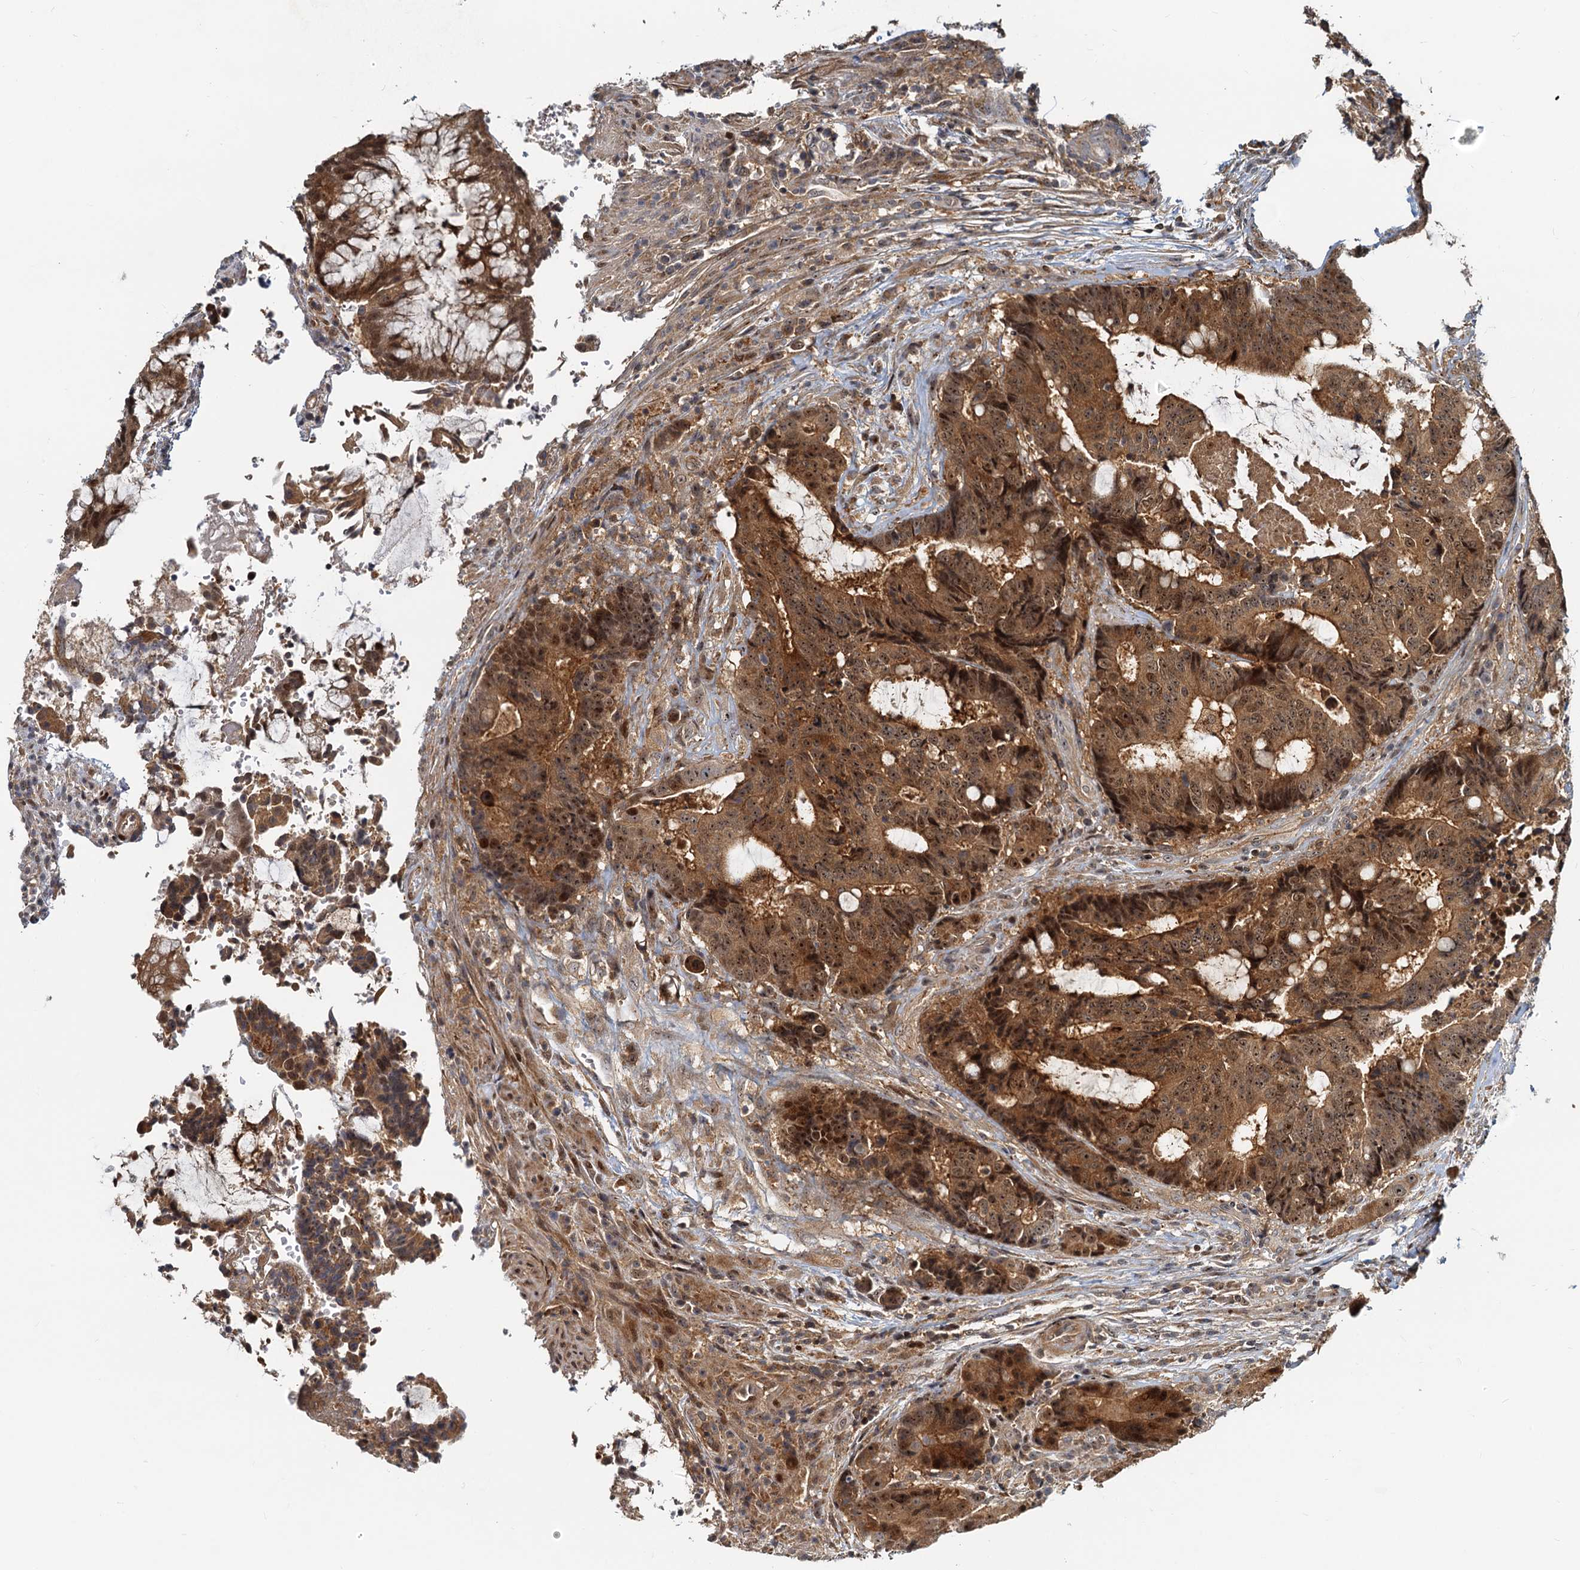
{"staining": {"intensity": "moderate", "quantity": ">75%", "location": "cytoplasmic/membranous,nuclear"}, "tissue": "colorectal cancer", "cell_type": "Tumor cells", "image_type": "cancer", "snomed": [{"axis": "morphology", "description": "Adenocarcinoma, NOS"}, {"axis": "topography", "description": "Rectum"}], "caption": "The image shows staining of colorectal adenocarcinoma, revealing moderate cytoplasmic/membranous and nuclear protein expression (brown color) within tumor cells.", "gene": "TOLLIP", "patient": {"sex": "male", "age": 69}}